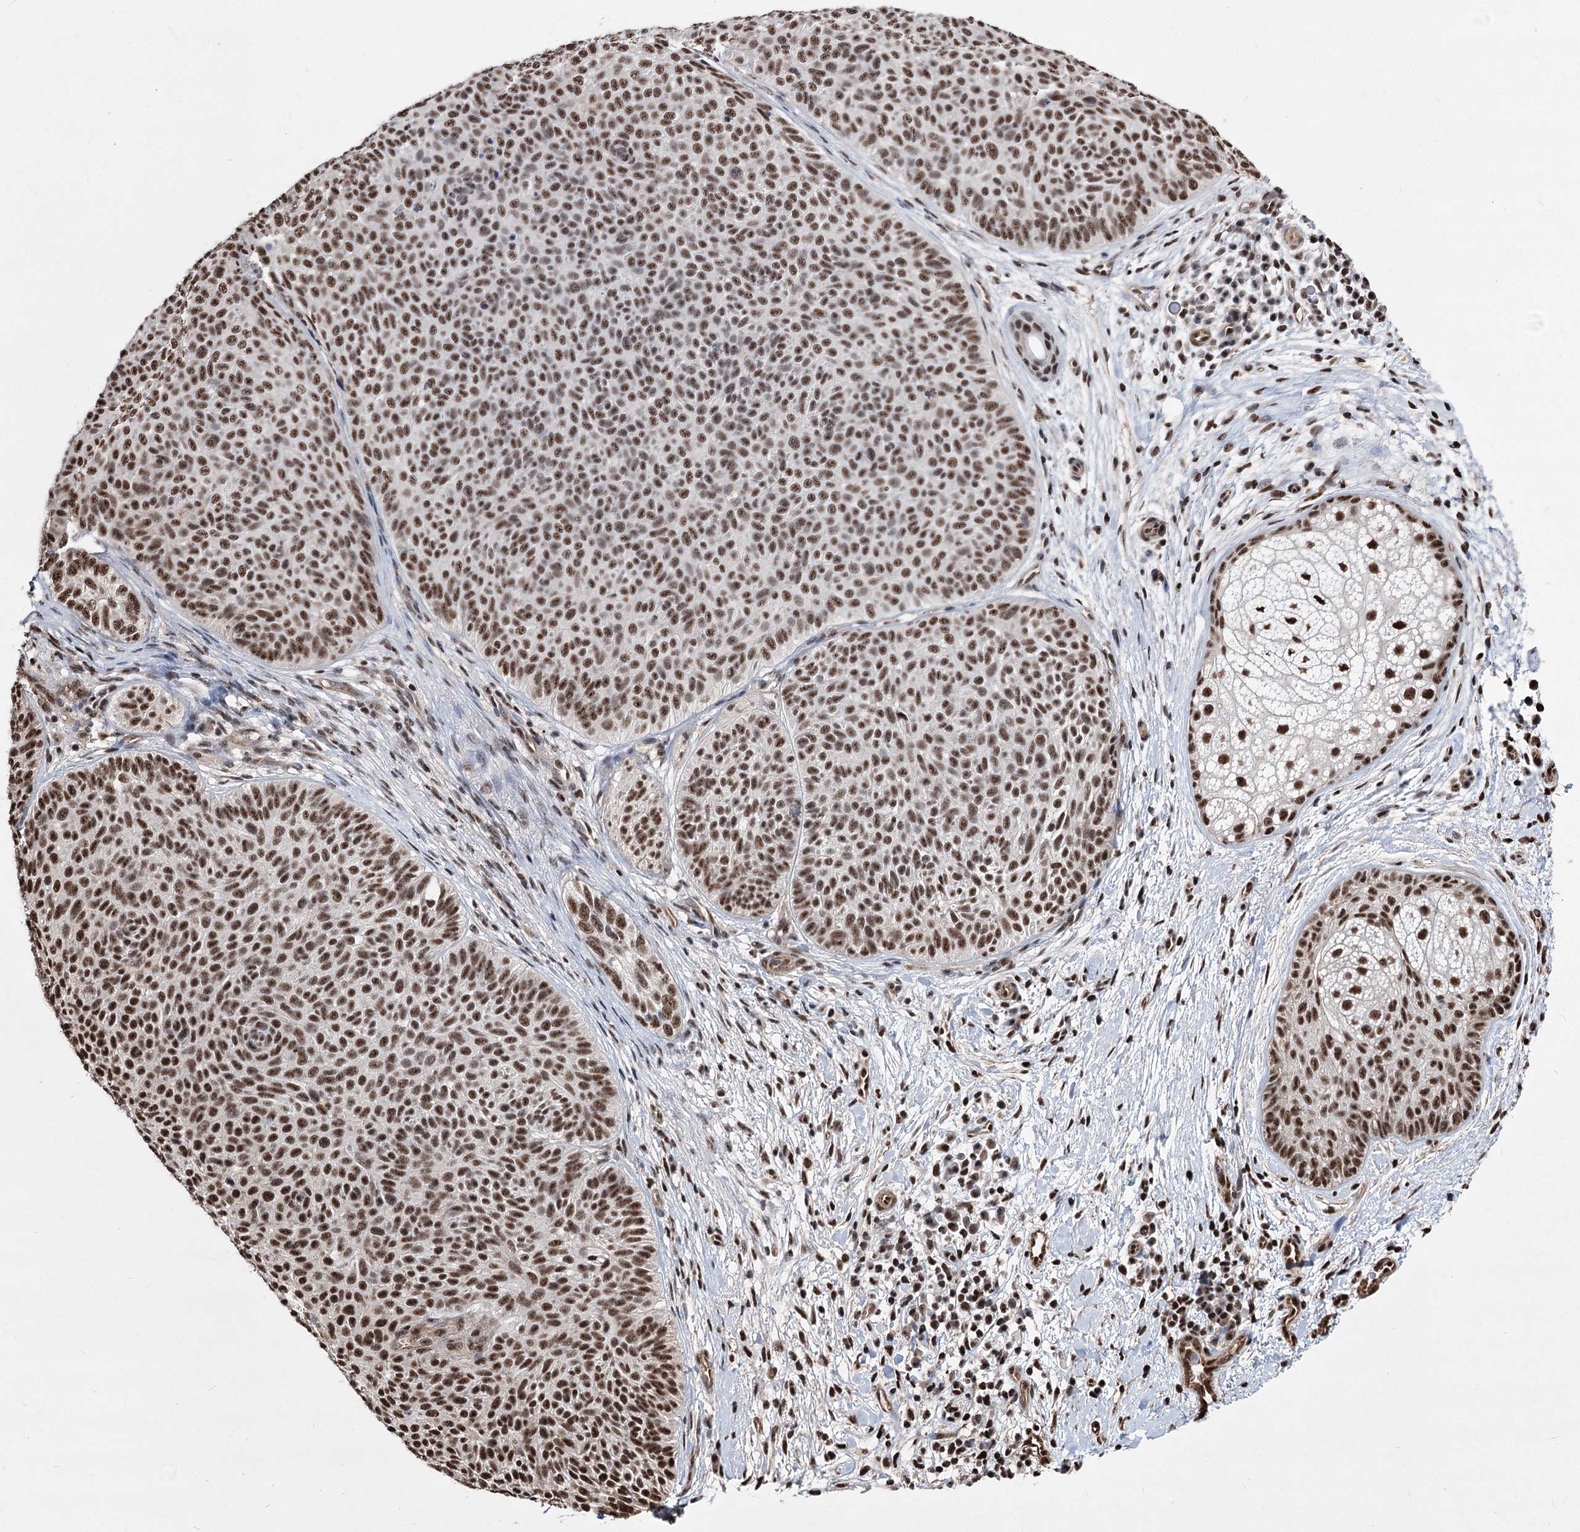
{"staining": {"intensity": "moderate", "quantity": ">75%", "location": "nuclear"}, "tissue": "skin cancer", "cell_type": "Tumor cells", "image_type": "cancer", "snomed": [{"axis": "morphology", "description": "Basal cell carcinoma"}, {"axis": "topography", "description": "Skin"}], "caption": "This photomicrograph exhibits basal cell carcinoma (skin) stained with immunohistochemistry (IHC) to label a protein in brown. The nuclear of tumor cells show moderate positivity for the protein. Nuclei are counter-stained blue.", "gene": "CHMP7", "patient": {"sex": "male", "age": 85}}